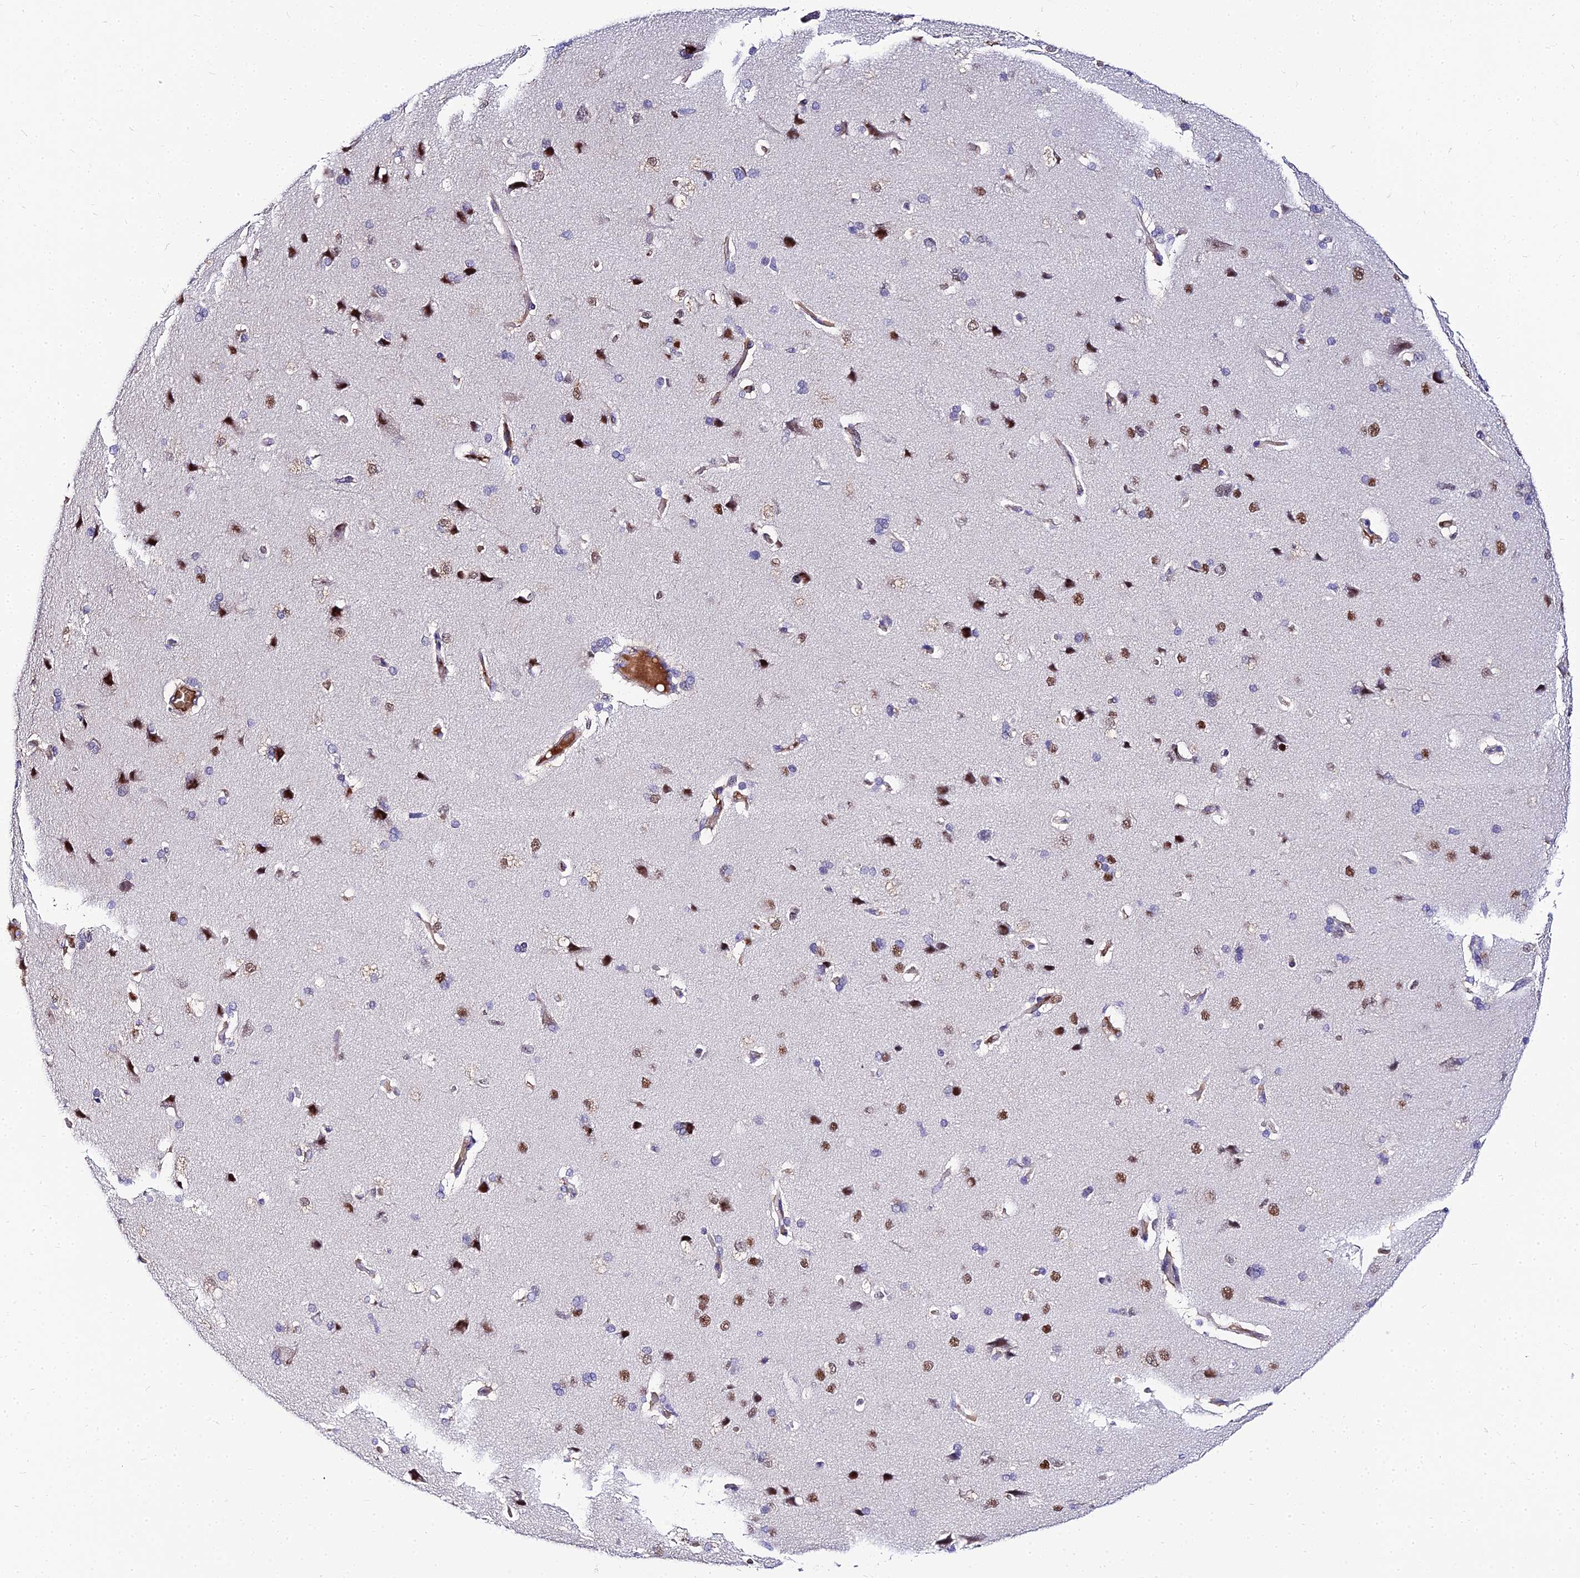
{"staining": {"intensity": "moderate", "quantity": ">75%", "location": "cytoplasmic/membranous"}, "tissue": "cerebral cortex", "cell_type": "Endothelial cells", "image_type": "normal", "snomed": [{"axis": "morphology", "description": "Normal tissue, NOS"}, {"axis": "topography", "description": "Cerebral cortex"}], "caption": "This image displays immunohistochemistry staining of benign human cerebral cortex, with medium moderate cytoplasmic/membranous positivity in approximately >75% of endothelial cells.", "gene": "BCL9", "patient": {"sex": "male", "age": 62}}